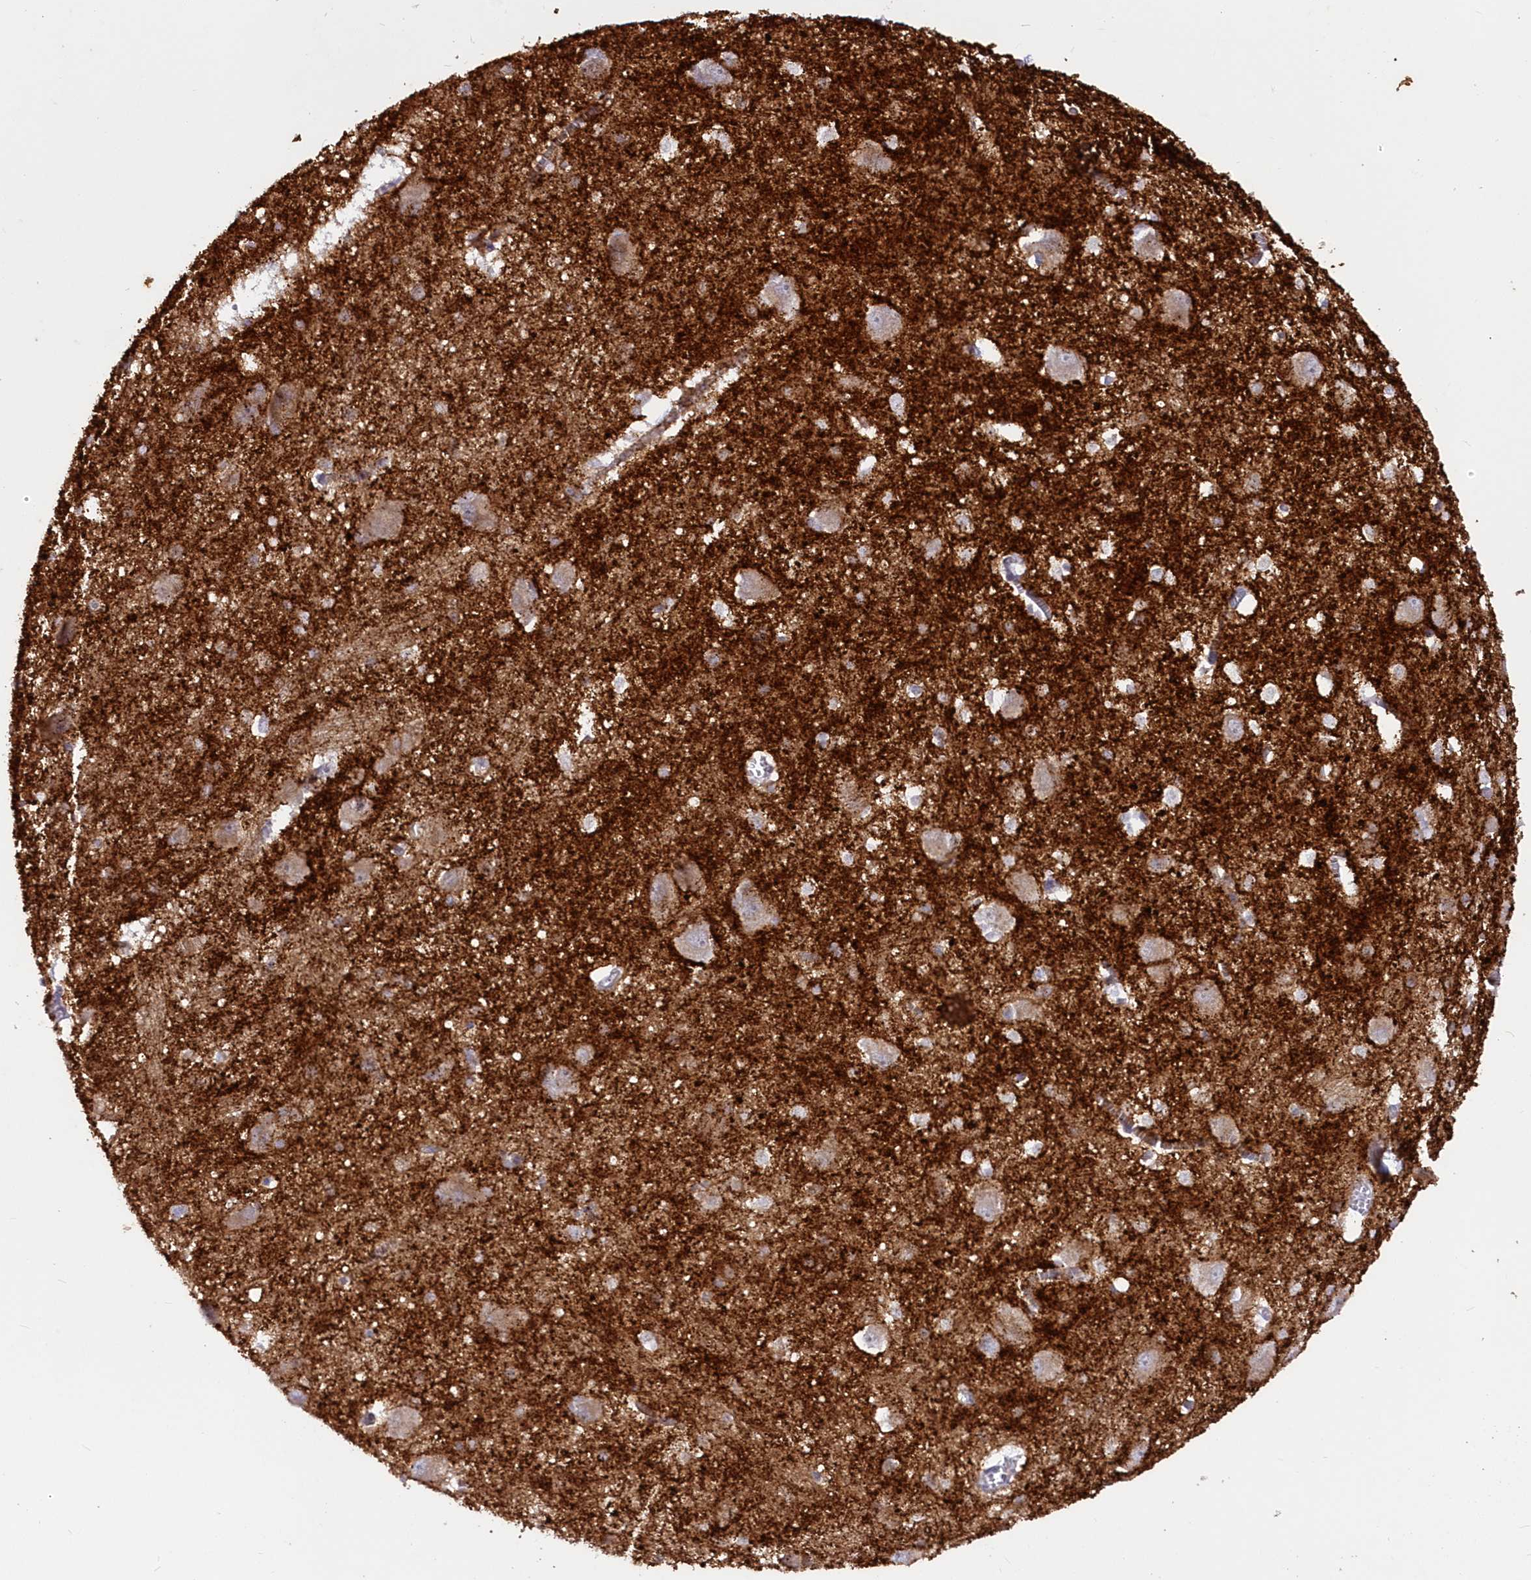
{"staining": {"intensity": "negative", "quantity": "none", "location": "none"}, "tissue": "caudate", "cell_type": "Glial cells", "image_type": "normal", "snomed": [{"axis": "morphology", "description": "Normal tissue, NOS"}, {"axis": "topography", "description": "Lateral ventricle wall"}], "caption": "The image displays no significant expression in glial cells of caudate.", "gene": "SNED1", "patient": {"sex": "male", "age": 37}}